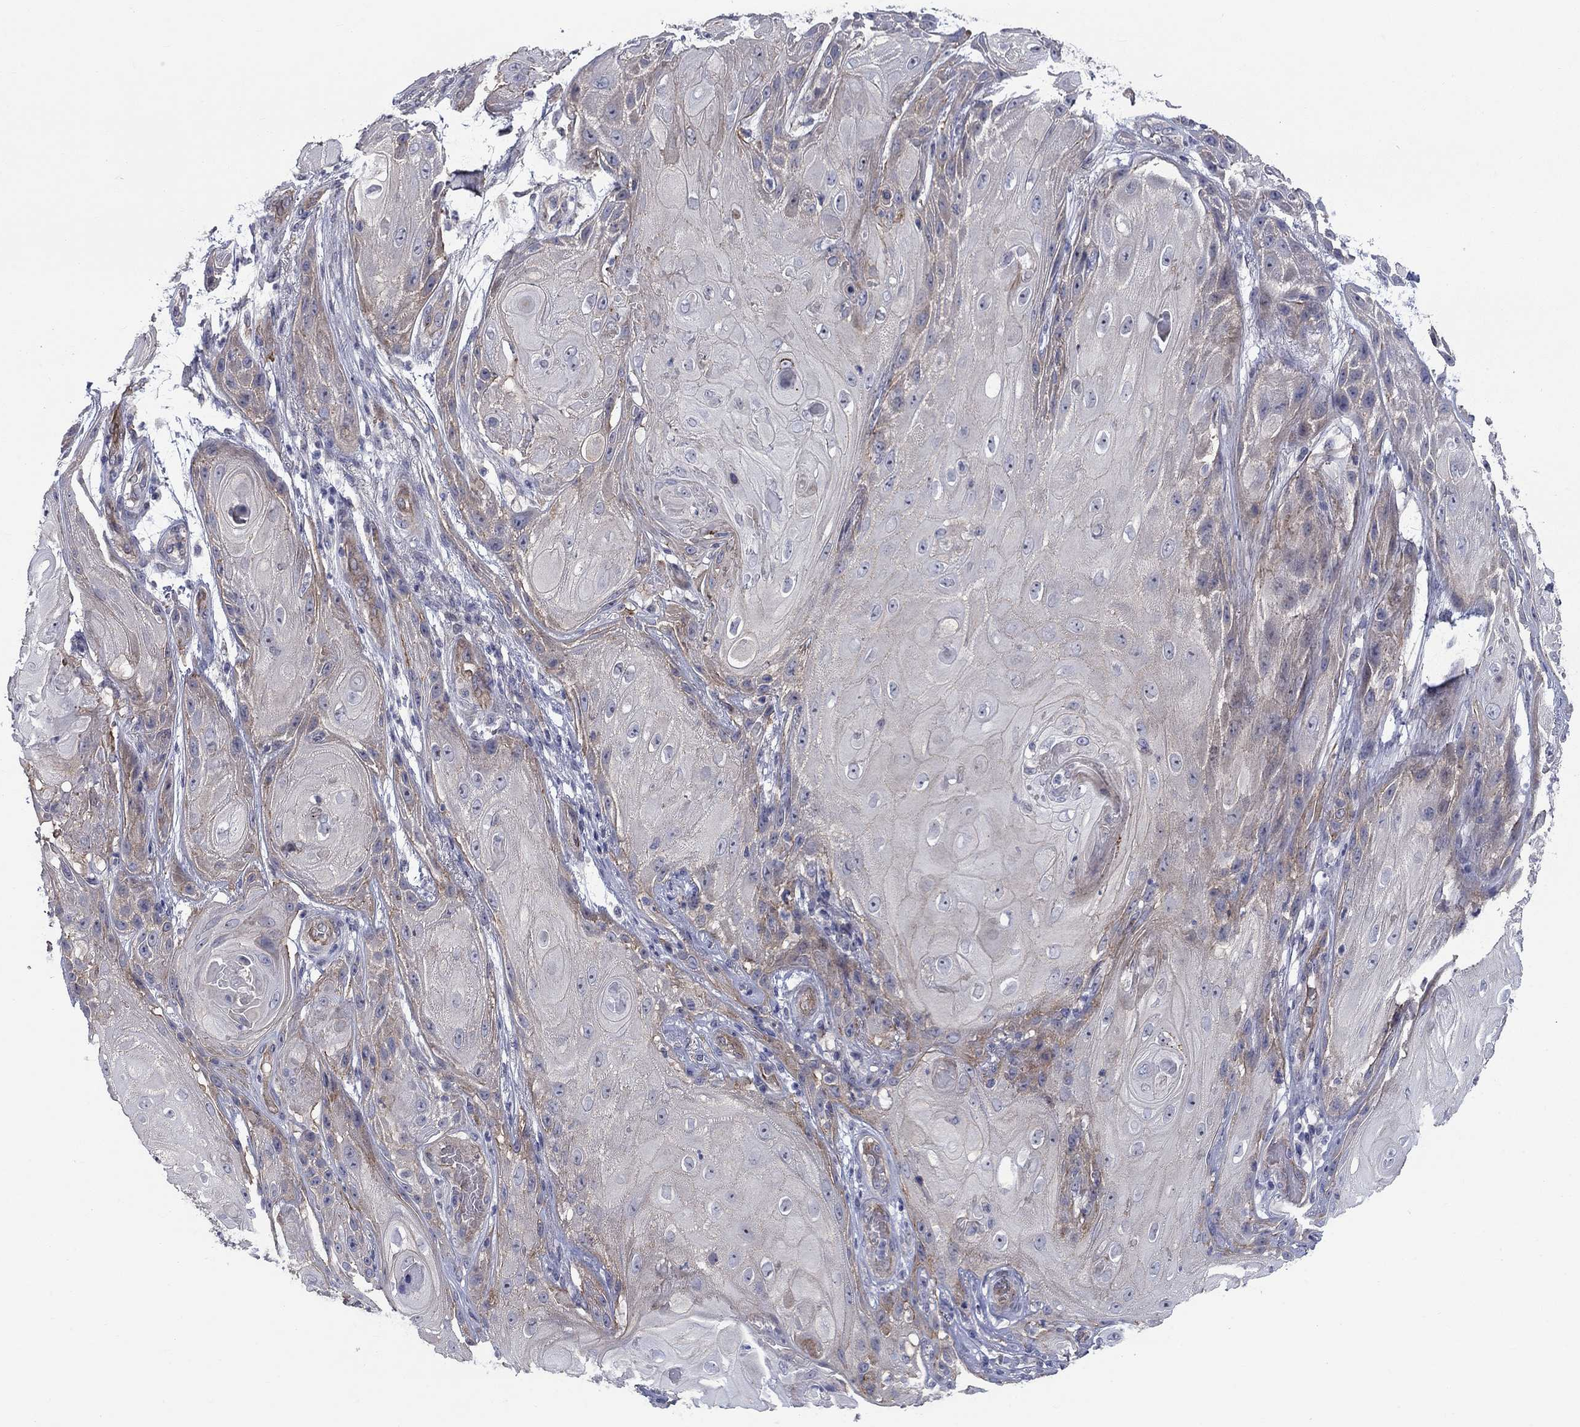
{"staining": {"intensity": "weak", "quantity": "25%-75%", "location": "cytoplasmic/membranous"}, "tissue": "skin cancer", "cell_type": "Tumor cells", "image_type": "cancer", "snomed": [{"axis": "morphology", "description": "Squamous cell carcinoma, NOS"}, {"axis": "topography", "description": "Skin"}], "caption": "The image exhibits immunohistochemical staining of skin squamous cell carcinoma. There is weak cytoplasmic/membranous staining is seen in about 25%-75% of tumor cells.", "gene": "SLC1A1", "patient": {"sex": "male", "age": 62}}